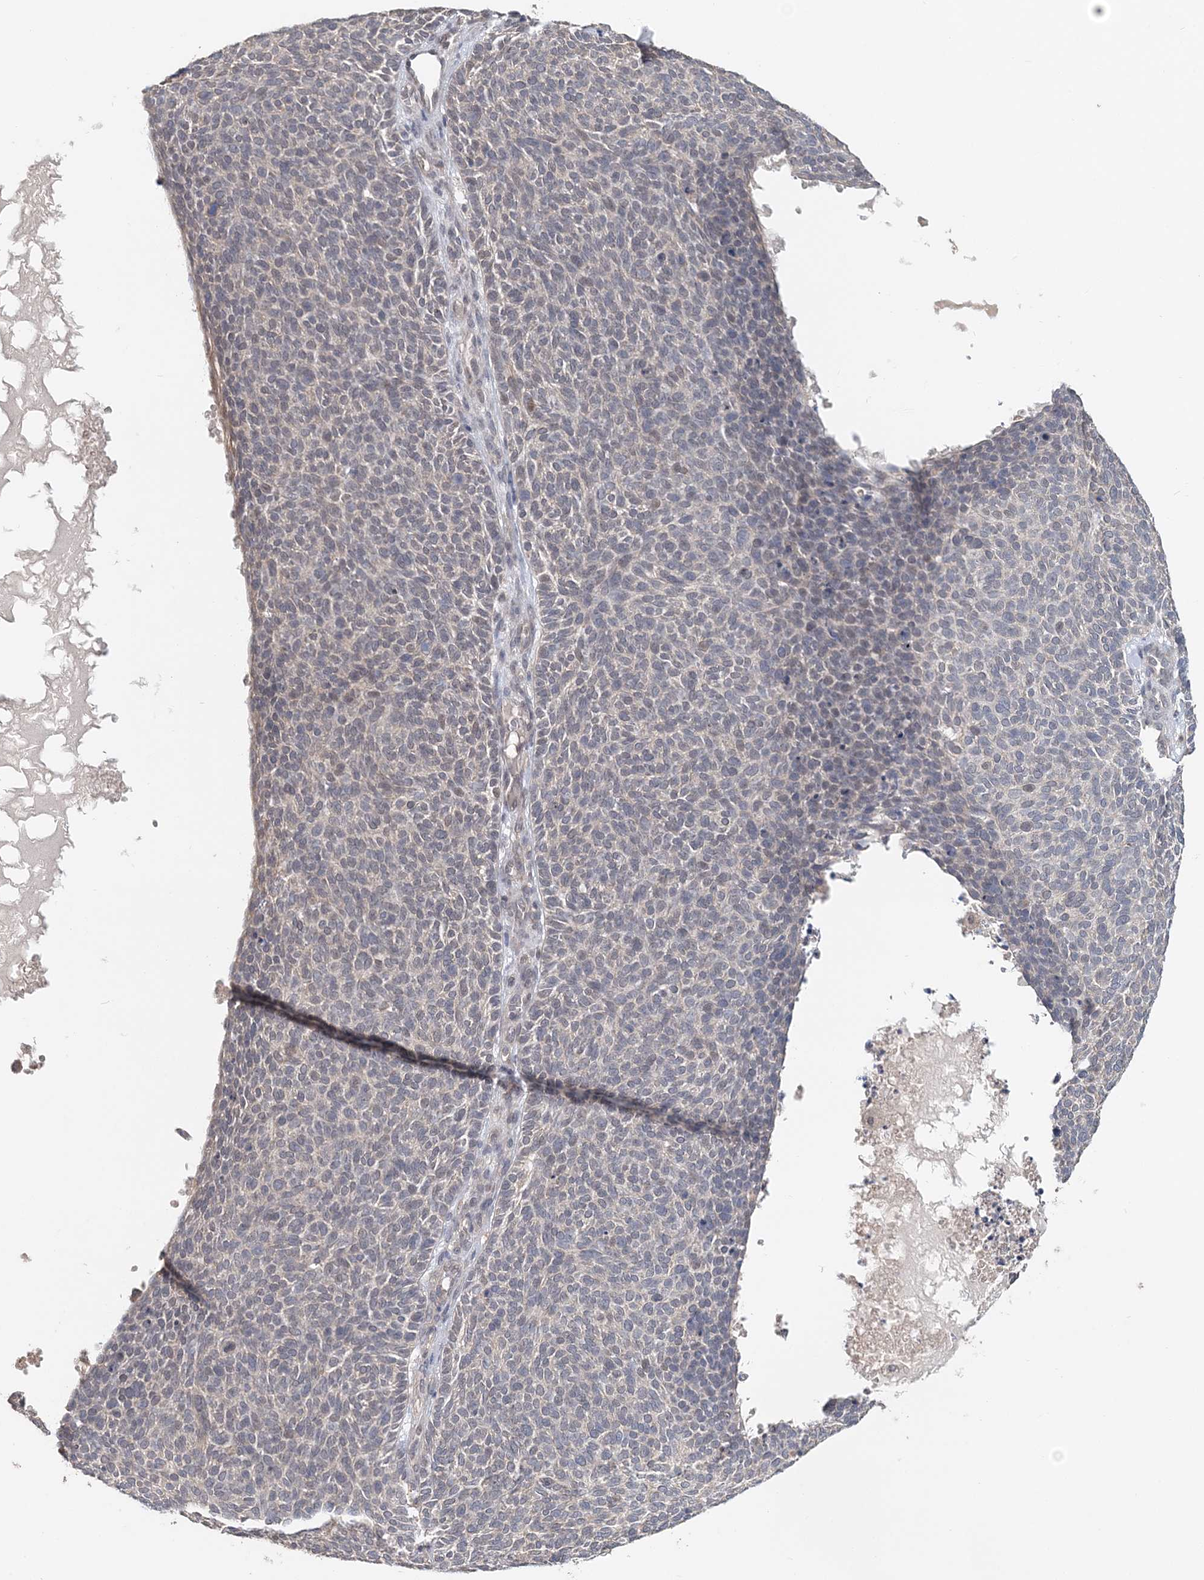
{"staining": {"intensity": "negative", "quantity": "none", "location": "none"}, "tissue": "skin cancer", "cell_type": "Tumor cells", "image_type": "cancer", "snomed": [{"axis": "morphology", "description": "Squamous cell carcinoma, NOS"}, {"axis": "topography", "description": "Skin"}], "caption": "Tumor cells are negative for protein expression in human skin cancer.", "gene": "FBXO38", "patient": {"sex": "female", "age": 90}}